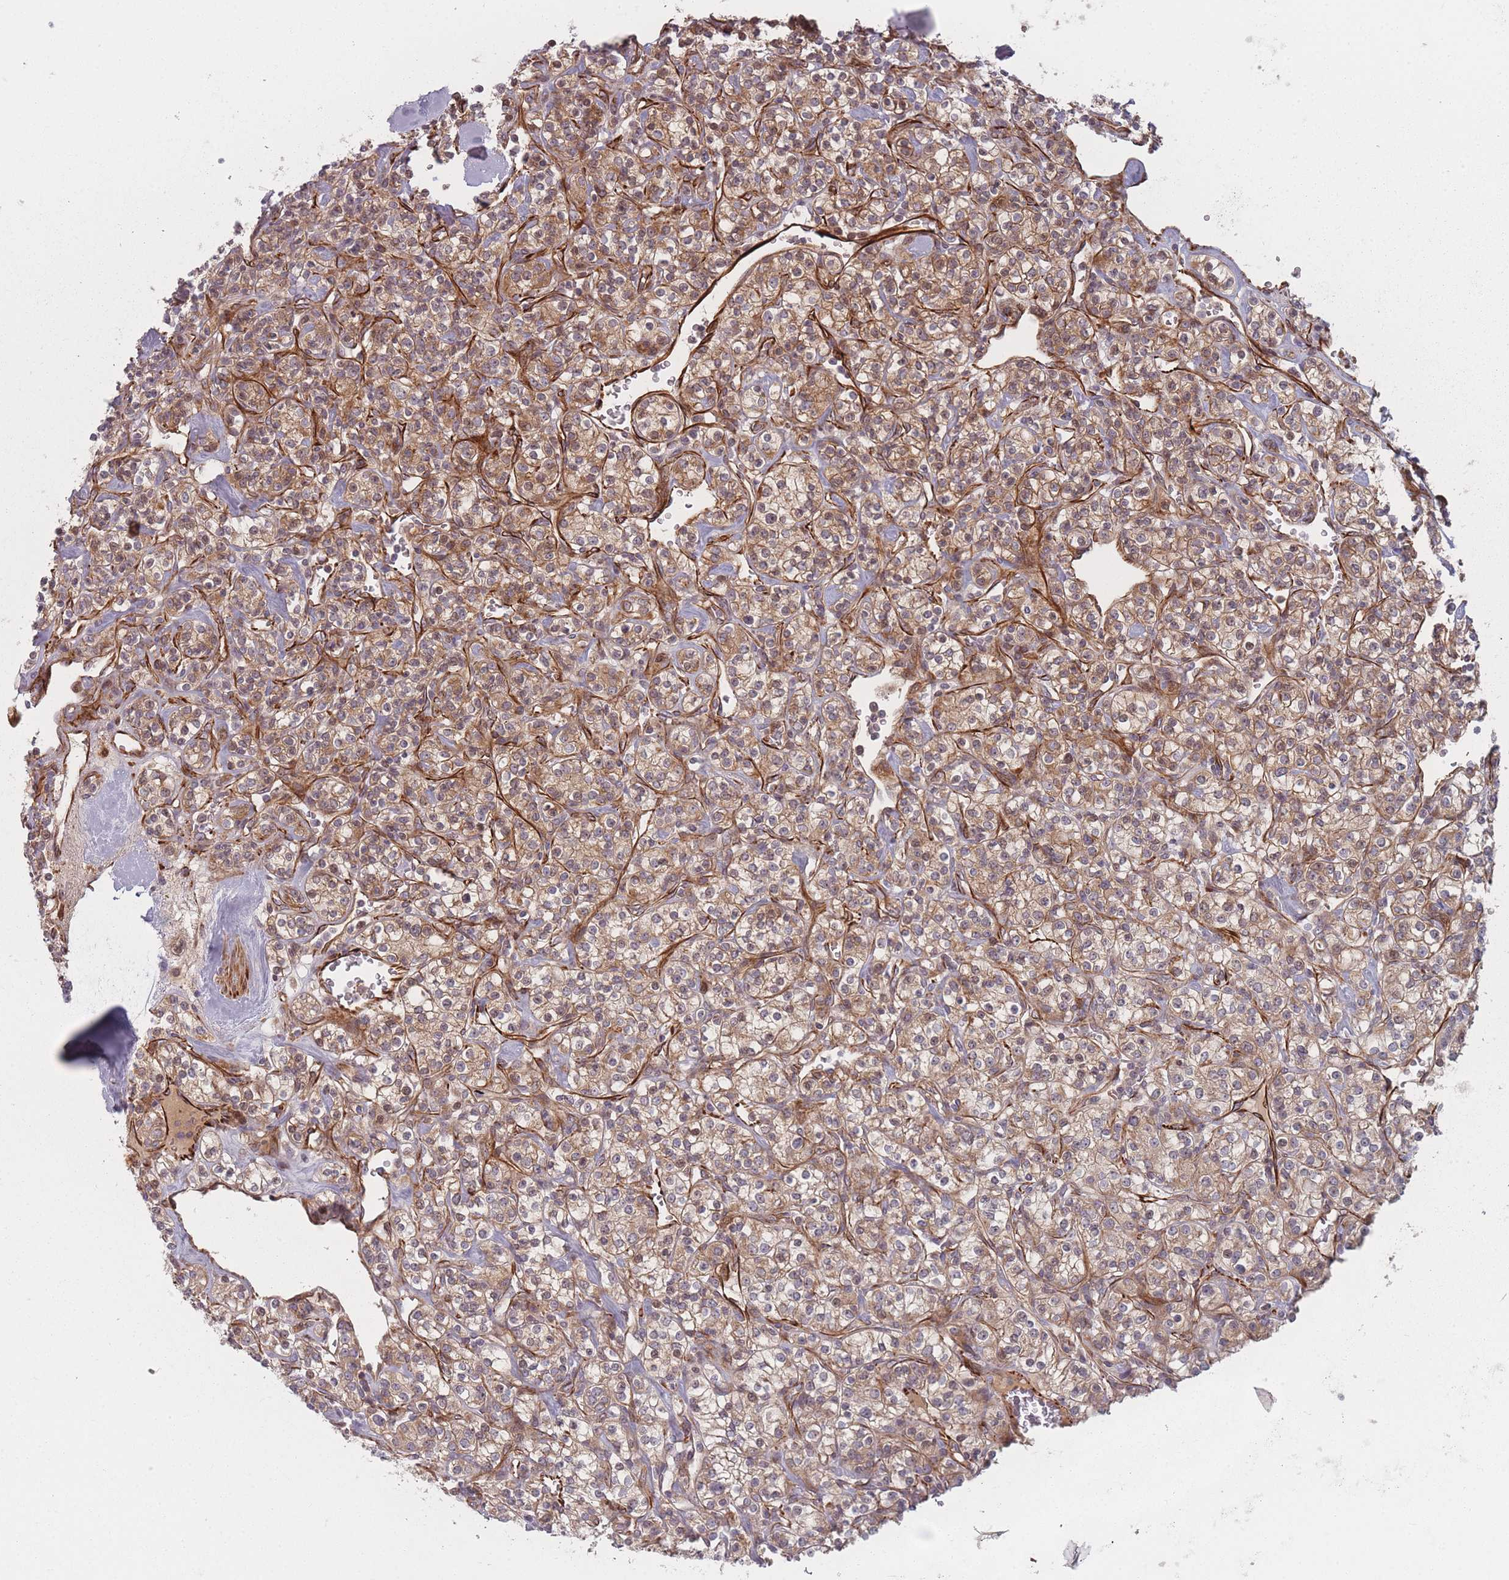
{"staining": {"intensity": "weak", "quantity": ">75%", "location": "cytoplasmic/membranous"}, "tissue": "renal cancer", "cell_type": "Tumor cells", "image_type": "cancer", "snomed": [{"axis": "morphology", "description": "Adenocarcinoma, NOS"}, {"axis": "topography", "description": "Kidney"}], "caption": "This histopathology image demonstrates immunohistochemistry (IHC) staining of adenocarcinoma (renal), with low weak cytoplasmic/membranous expression in about >75% of tumor cells.", "gene": "EEF1AKMT2", "patient": {"sex": "male", "age": 77}}